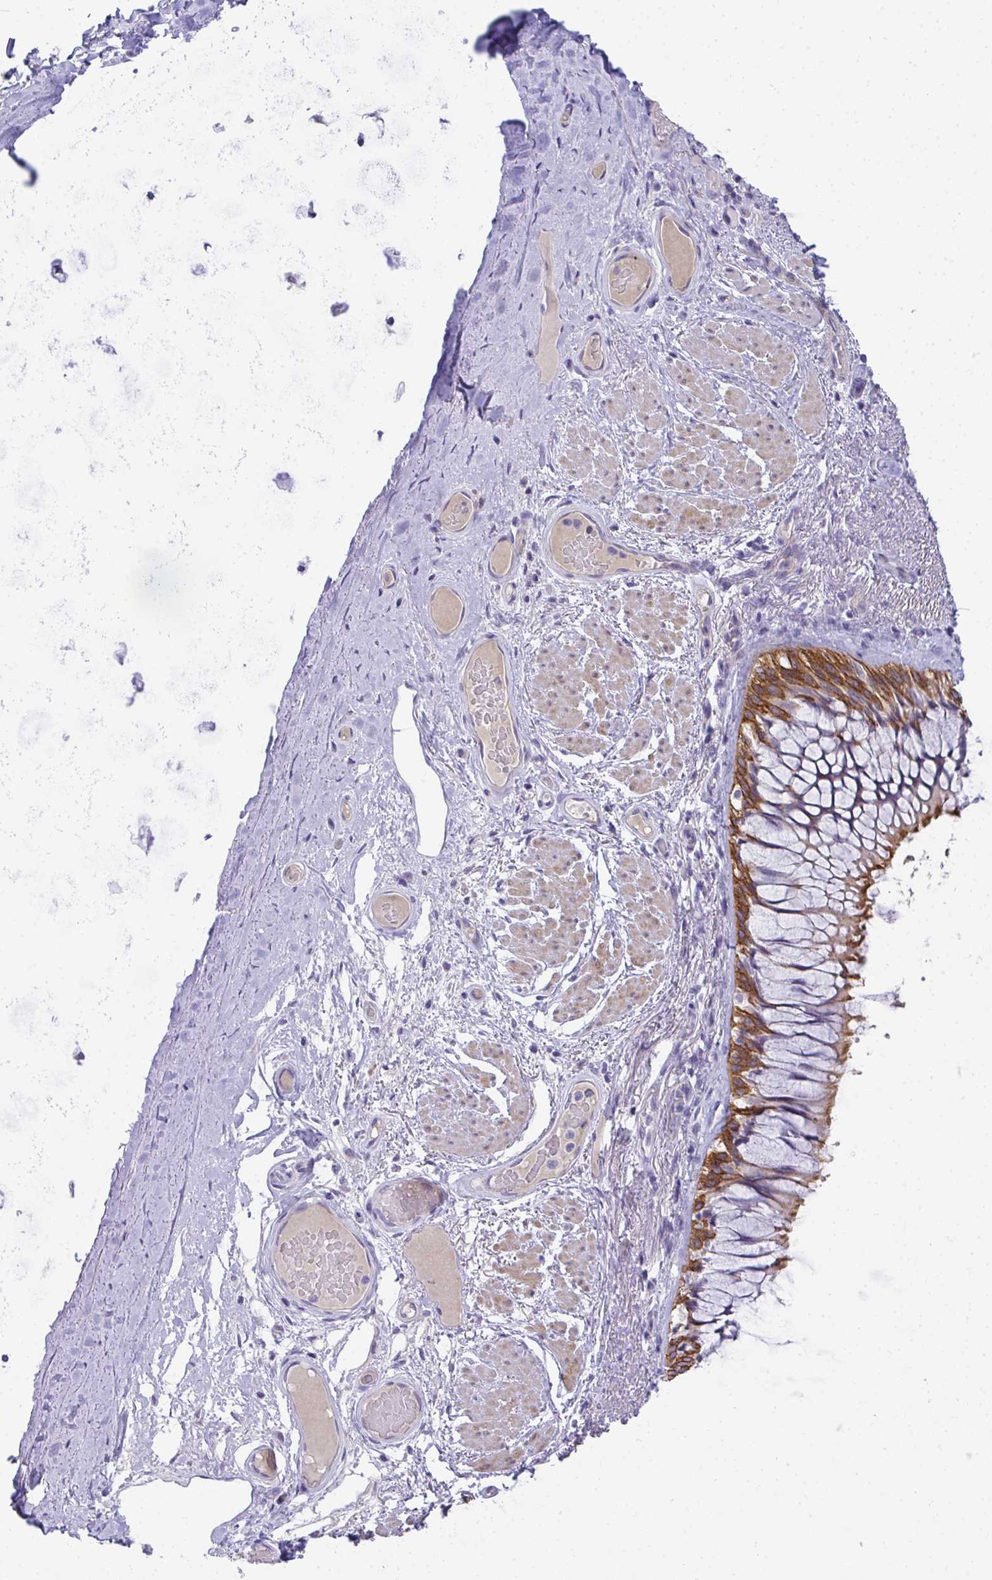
{"staining": {"intensity": "negative", "quantity": "none", "location": "none"}, "tissue": "adipose tissue", "cell_type": "Adipocytes", "image_type": "normal", "snomed": [{"axis": "morphology", "description": "Normal tissue, NOS"}, {"axis": "topography", "description": "Cartilage tissue"}, {"axis": "topography", "description": "Bronchus"}], "caption": "The immunohistochemistry (IHC) micrograph has no significant expression in adipocytes of adipose tissue. Brightfield microscopy of immunohistochemistry stained with DAB (brown) and hematoxylin (blue), captured at high magnification.", "gene": "AK5", "patient": {"sex": "male", "age": 64}}